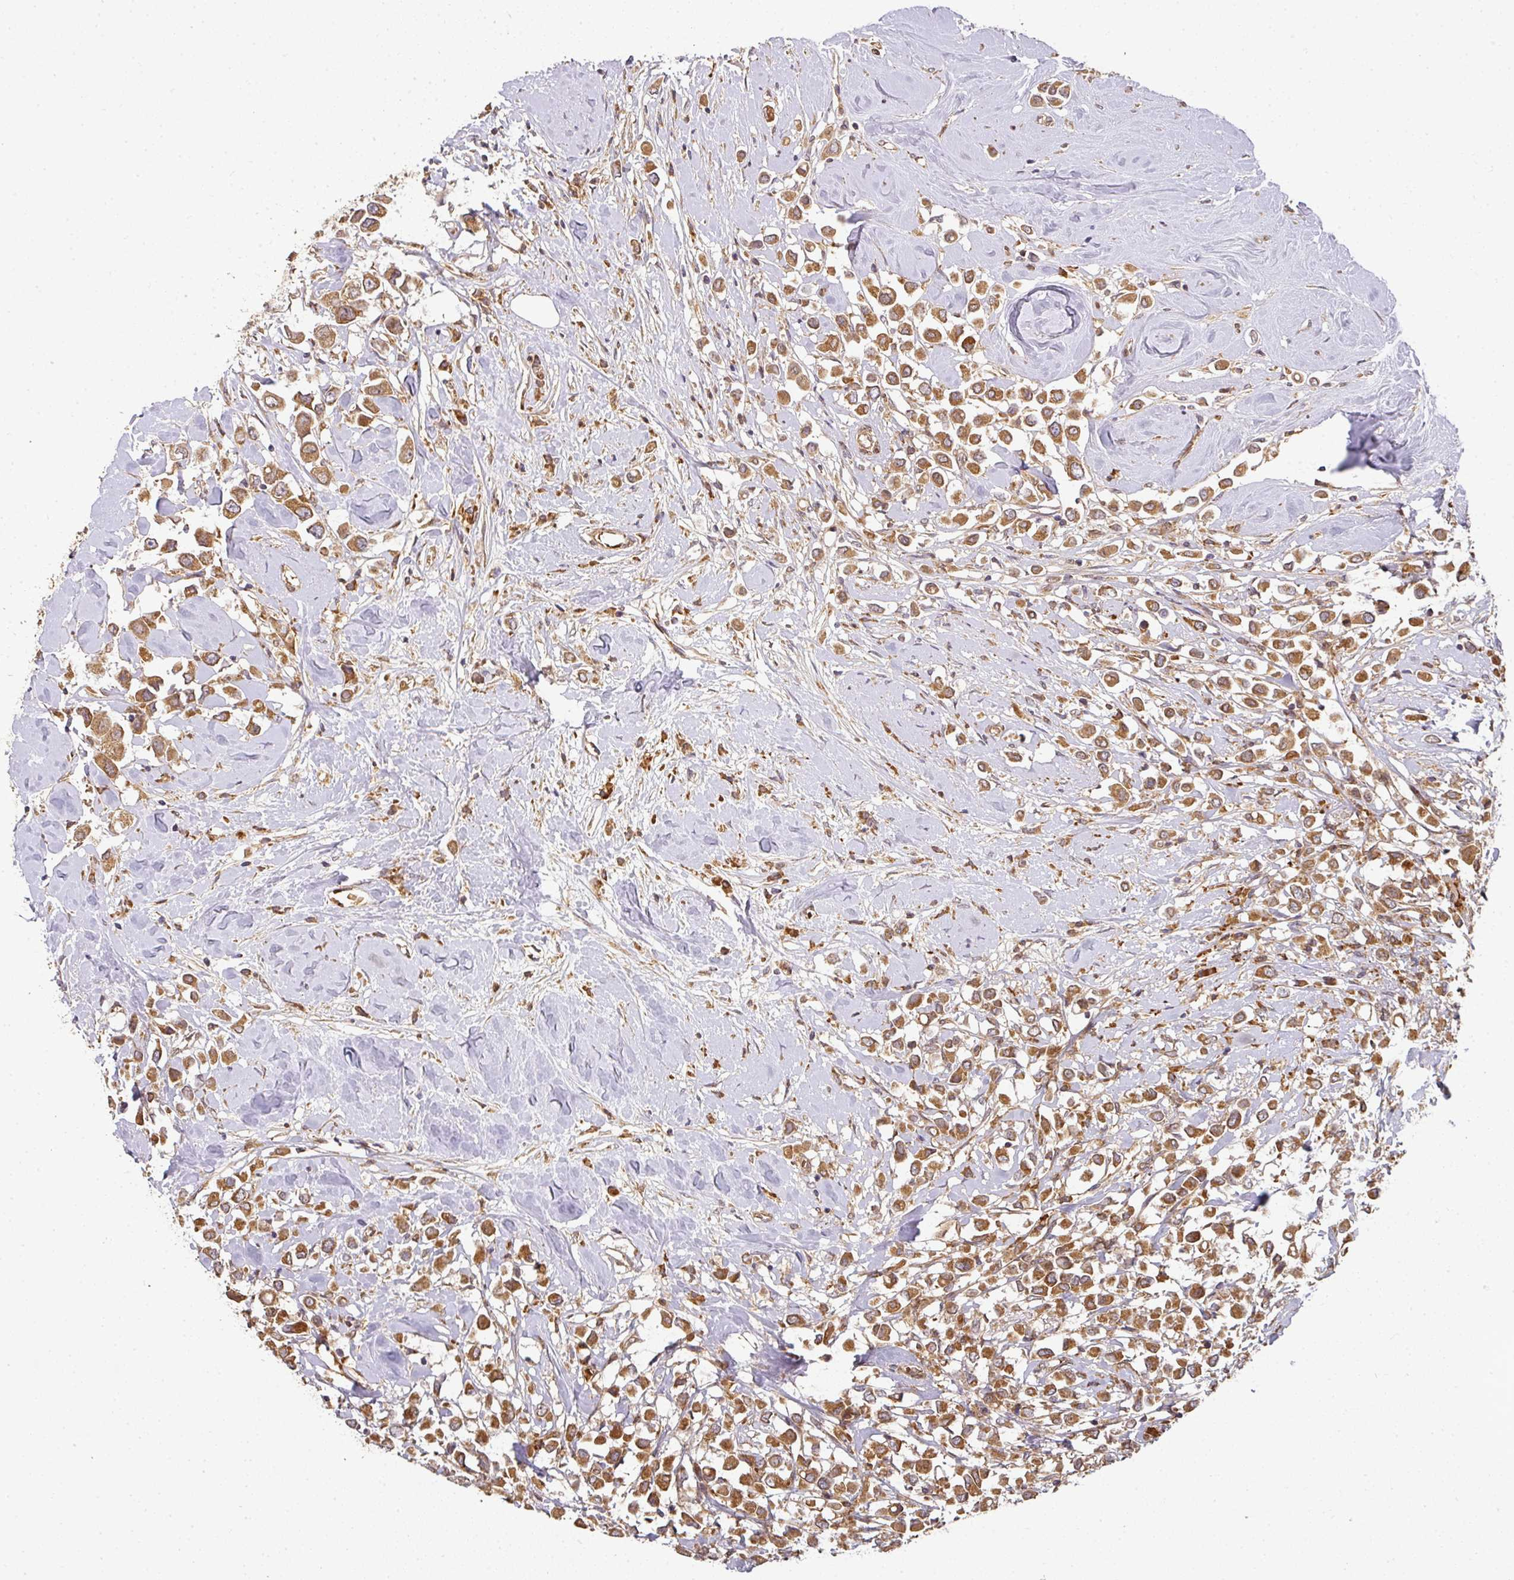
{"staining": {"intensity": "strong", "quantity": ">75%", "location": "cytoplasmic/membranous"}, "tissue": "breast cancer", "cell_type": "Tumor cells", "image_type": "cancer", "snomed": [{"axis": "morphology", "description": "Duct carcinoma"}, {"axis": "topography", "description": "Breast"}], "caption": "Breast invasive ductal carcinoma stained for a protein (brown) displays strong cytoplasmic/membranous positive positivity in about >75% of tumor cells.", "gene": "MALSU1", "patient": {"sex": "female", "age": 61}}